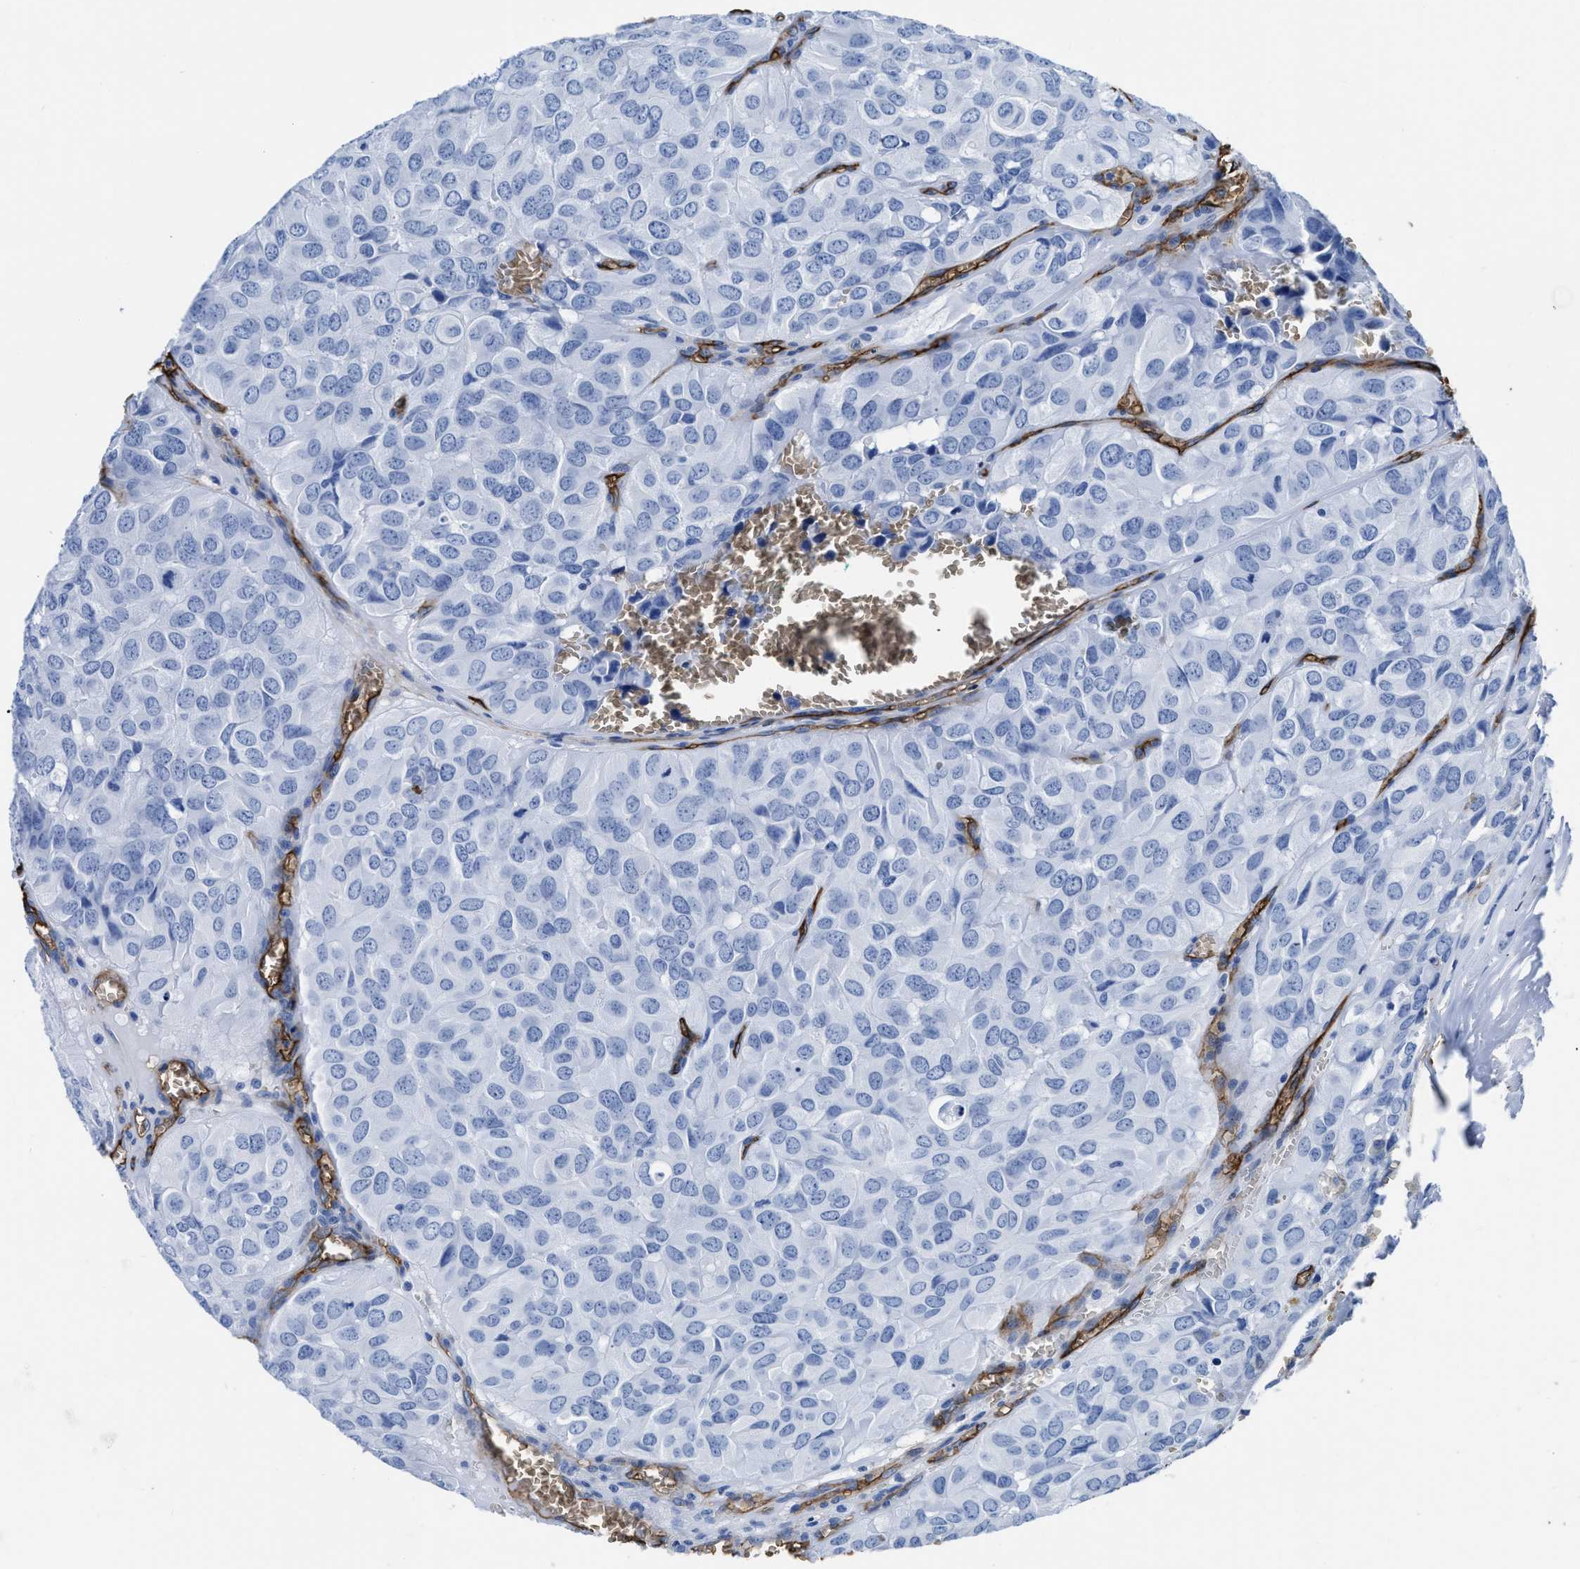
{"staining": {"intensity": "negative", "quantity": "none", "location": "none"}, "tissue": "head and neck cancer", "cell_type": "Tumor cells", "image_type": "cancer", "snomed": [{"axis": "morphology", "description": "Adenocarcinoma, NOS"}, {"axis": "topography", "description": "Salivary gland, NOS"}, {"axis": "topography", "description": "Head-Neck"}], "caption": "An immunohistochemistry micrograph of adenocarcinoma (head and neck) is shown. There is no staining in tumor cells of adenocarcinoma (head and neck).", "gene": "AQP1", "patient": {"sex": "female", "age": 76}}